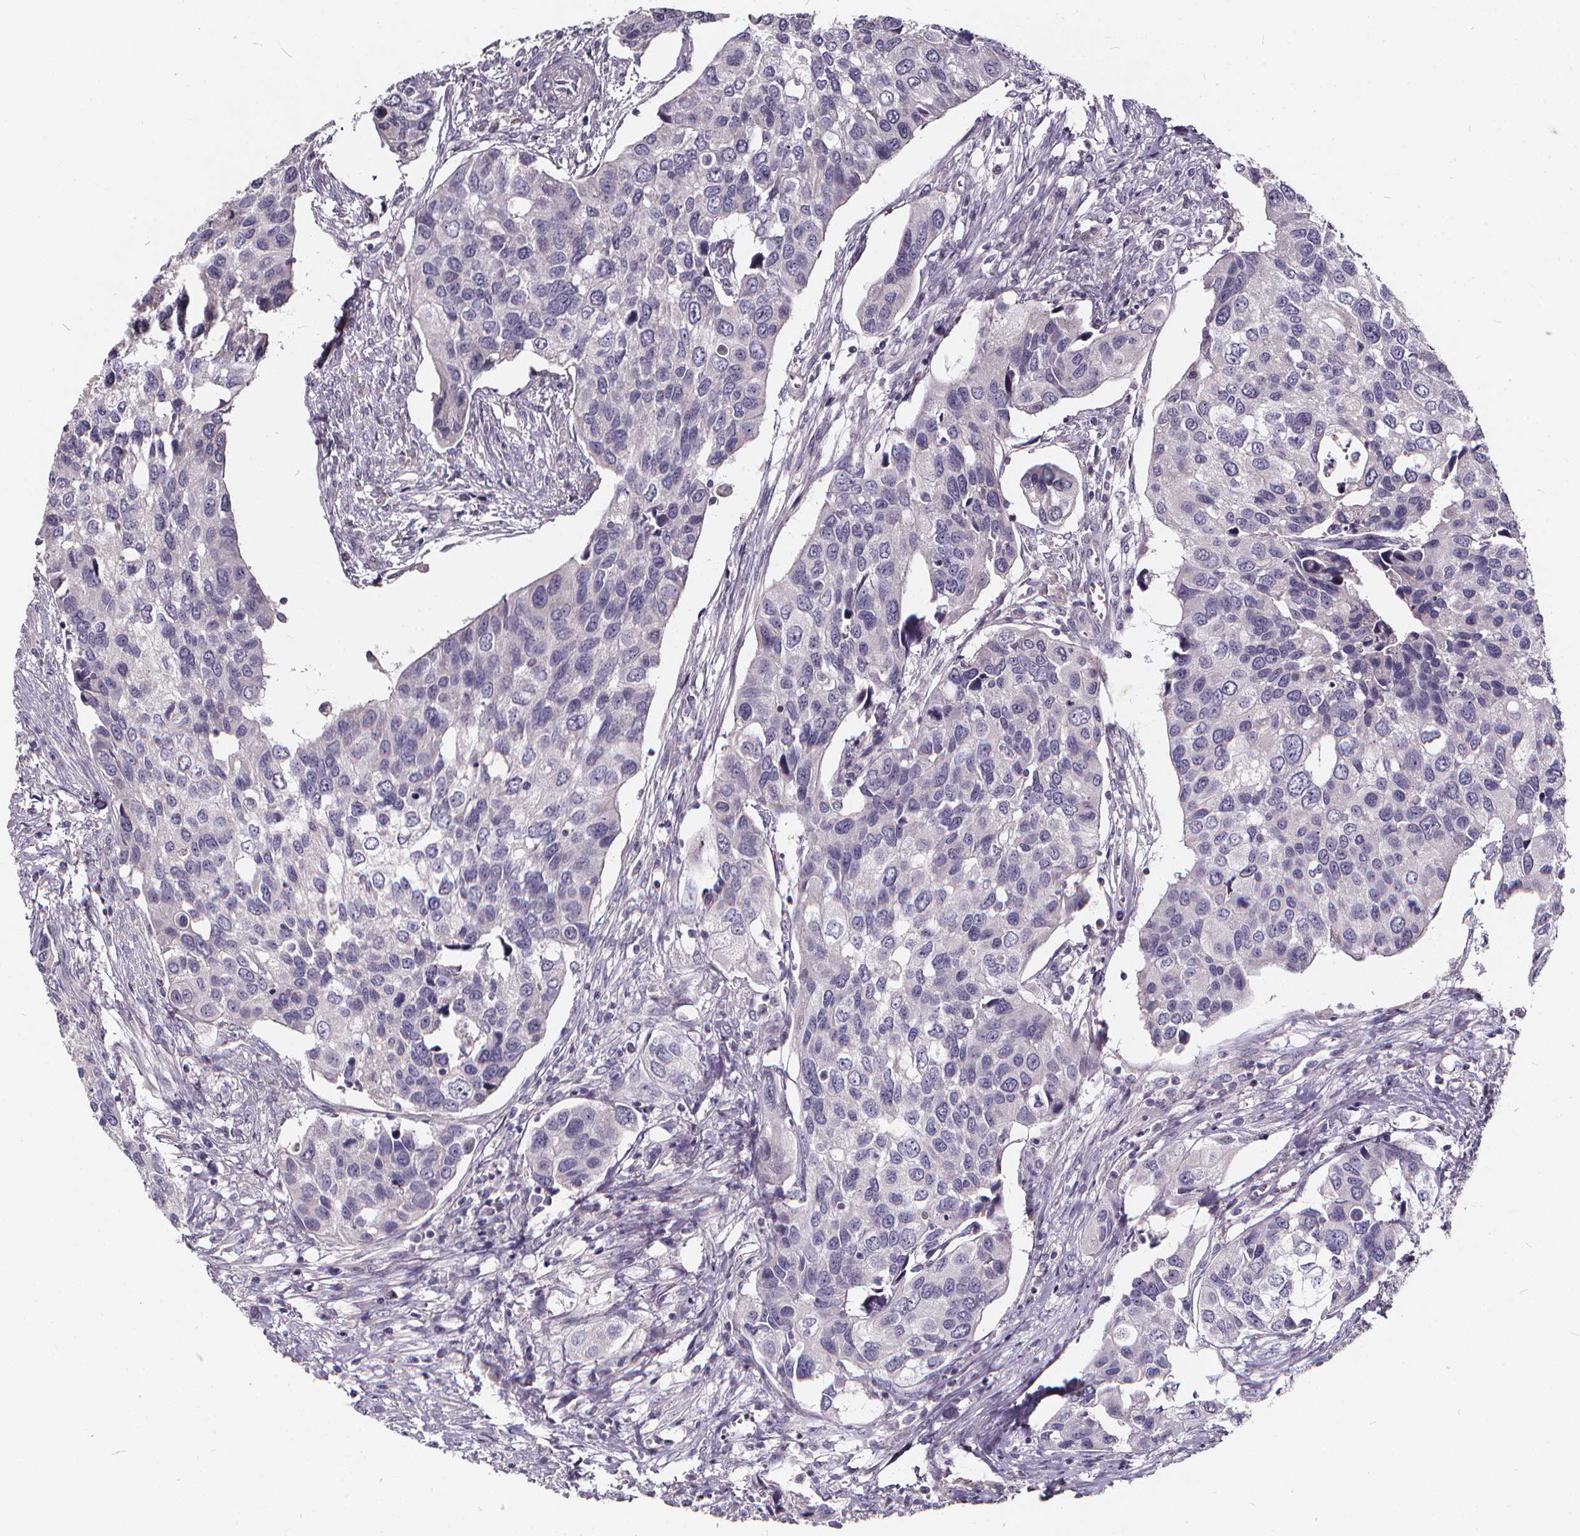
{"staining": {"intensity": "negative", "quantity": "none", "location": "none"}, "tissue": "urothelial cancer", "cell_type": "Tumor cells", "image_type": "cancer", "snomed": [{"axis": "morphology", "description": "Urothelial carcinoma, High grade"}, {"axis": "topography", "description": "Urinary bladder"}], "caption": "Immunohistochemistry (IHC) of human high-grade urothelial carcinoma demonstrates no positivity in tumor cells. Brightfield microscopy of immunohistochemistry (IHC) stained with DAB (brown) and hematoxylin (blue), captured at high magnification.", "gene": "TSPAN14", "patient": {"sex": "male", "age": 60}}